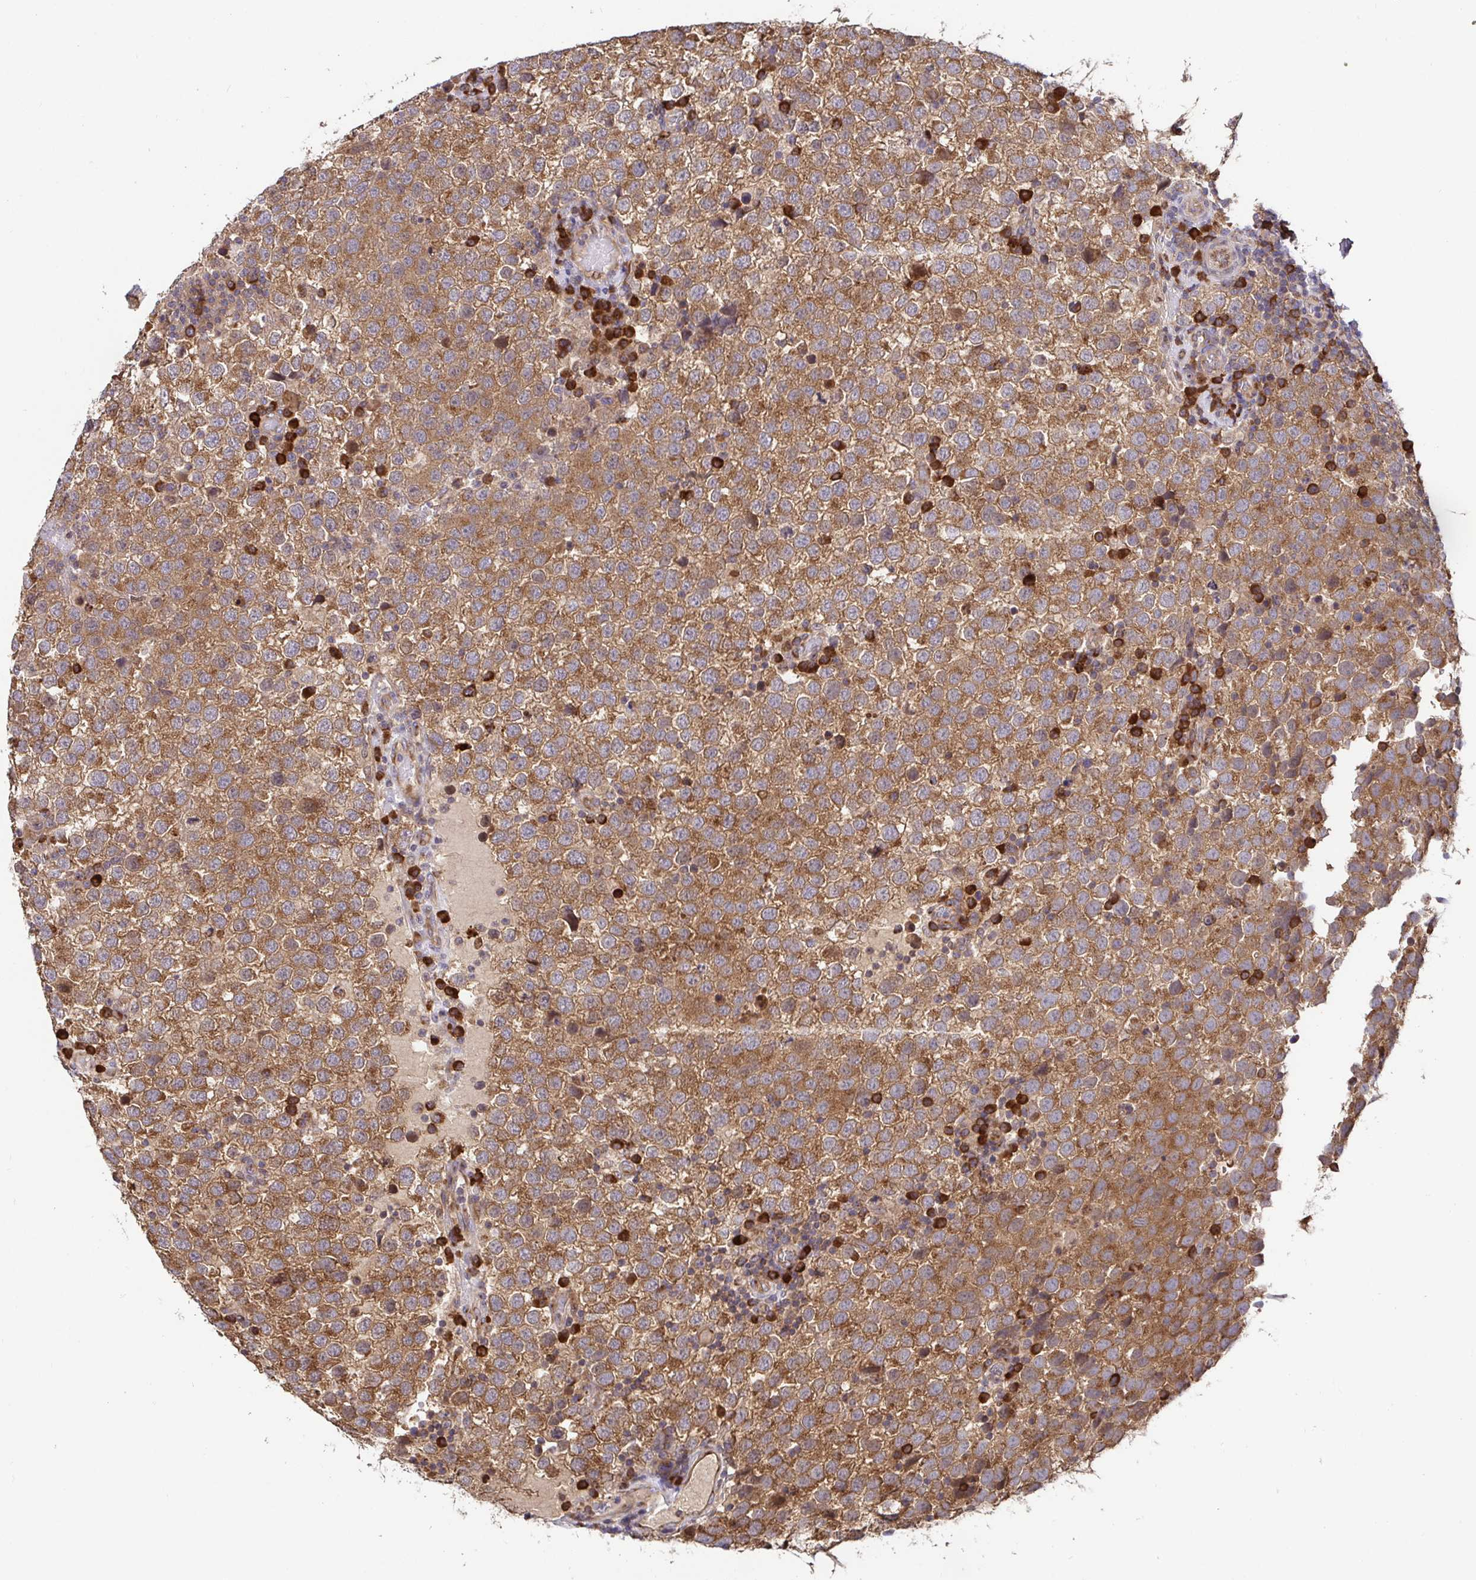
{"staining": {"intensity": "moderate", "quantity": ">75%", "location": "cytoplasmic/membranous"}, "tissue": "testis cancer", "cell_type": "Tumor cells", "image_type": "cancer", "snomed": [{"axis": "morphology", "description": "Seminoma, NOS"}, {"axis": "topography", "description": "Testis"}], "caption": "A histopathology image of human seminoma (testis) stained for a protein demonstrates moderate cytoplasmic/membranous brown staining in tumor cells. The staining is performed using DAB (3,3'-diaminobenzidine) brown chromogen to label protein expression. The nuclei are counter-stained blue using hematoxylin.", "gene": "ELP1", "patient": {"sex": "male", "age": 34}}